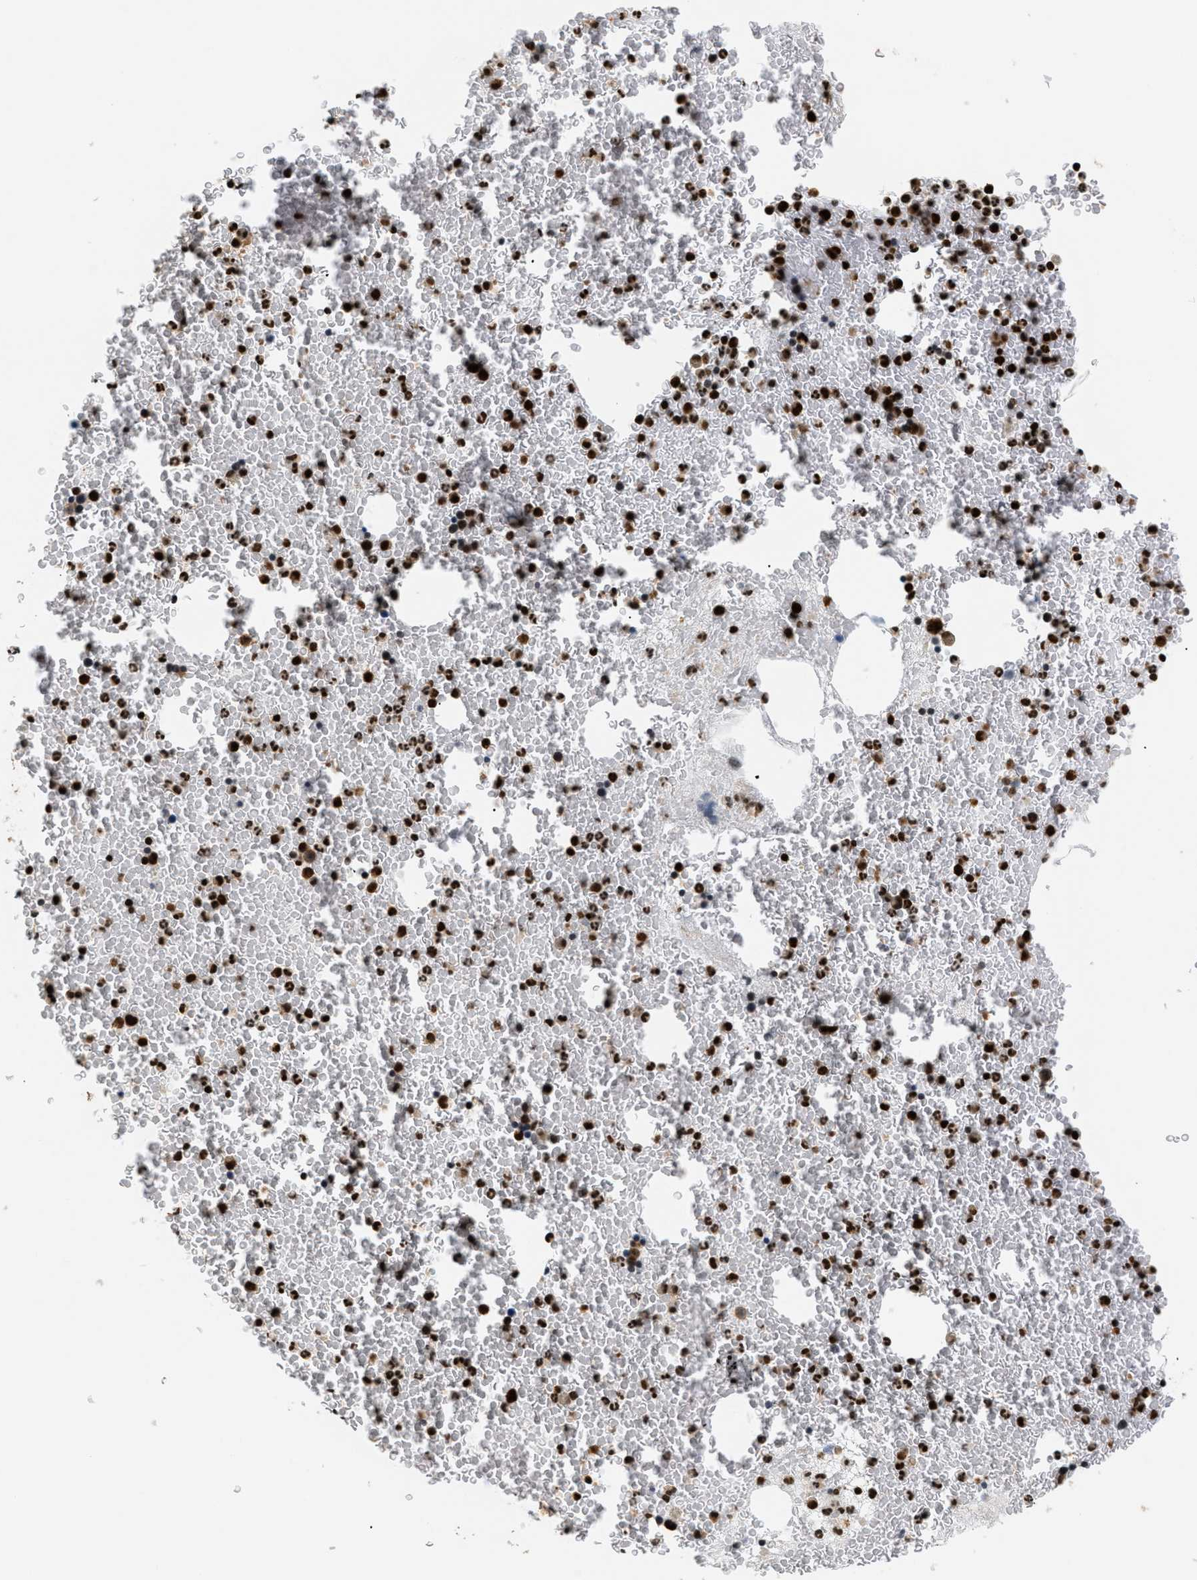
{"staining": {"intensity": "strong", "quantity": ">75%", "location": "nuclear"}, "tissue": "bone marrow", "cell_type": "Hematopoietic cells", "image_type": "normal", "snomed": [{"axis": "morphology", "description": "Normal tissue, NOS"}, {"axis": "morphology", "description": "Inflammation, NOS"}, {"axis": "topography", "description": "Bone marrow"}], "caption": "A high amount of strong nuclear staining is present in approximately >75% of hematopoietic cells in unremarkable bone marrow.", "gene": "RBM5", "patient": {"sex": "male", "age": 63}}